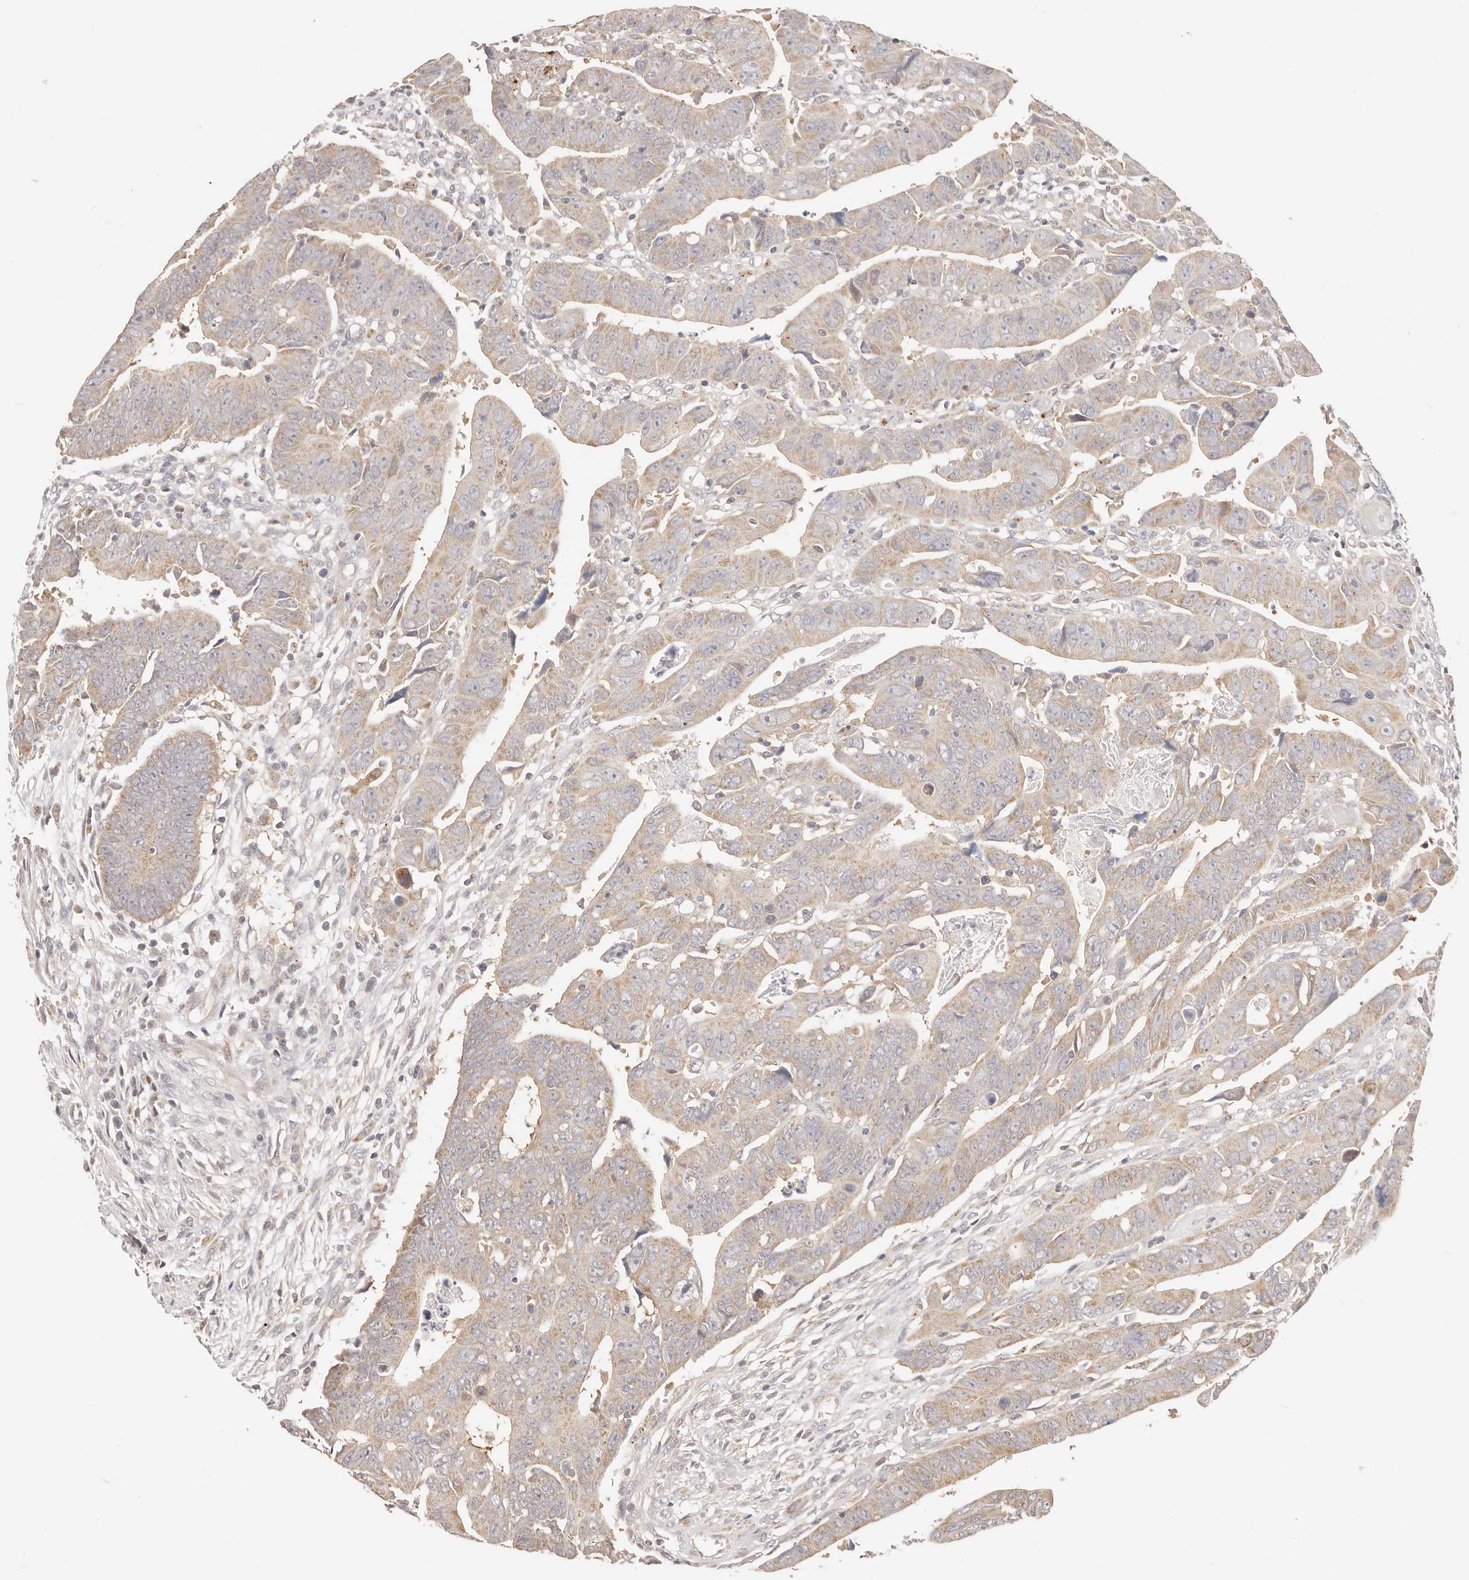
{"staining": {"intensity": "moderate", "quantity": ">75%", "location": "cytoplasmic/membranous"}, "tissue": "colorectal cancer", "cell_type": "Tumor cells", "image_type": "cancer", "snomed": [{"axis": "morphology", "description": "Adenocarcinoma, NOS"}, {"axis": "topography", "description": "Rectum"}], "caption": "Protein analysis of colorectal adenocarcinoma tissue demonstrates moderate cytoplasmic/membranous positivity in approximately >75% of tumor cells. Ihc stains the protein in brown and the nuclei are stained blue.", "gene": "KCMF1", "patient": {"sex": "female", "age": 65}}